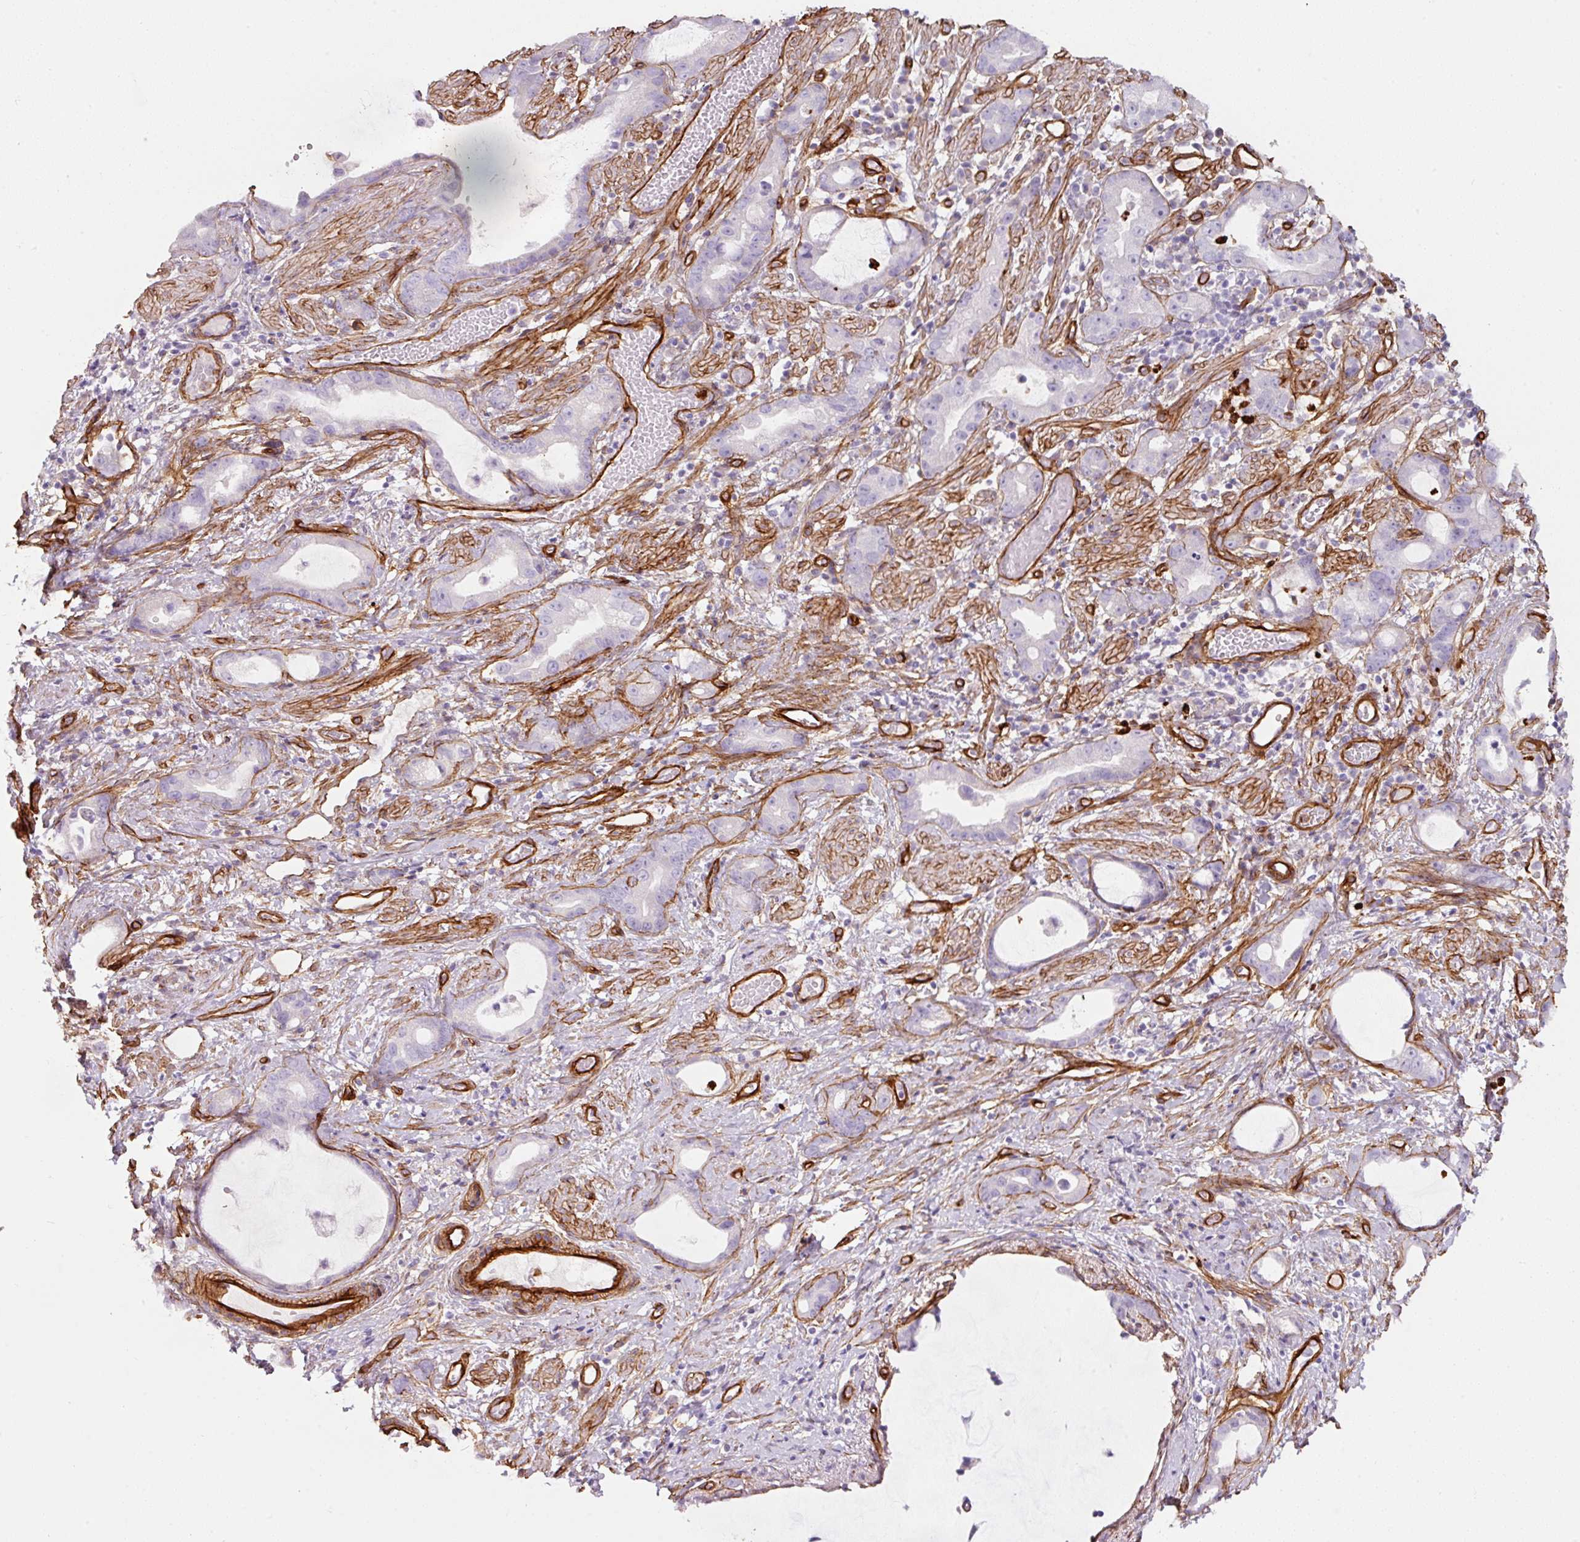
{"staining": {"intensity": "negative", "quantity": "none", "location": "none"}, "tissue": "stomach cancer", "cell_type": "Tumor cells", "image_type": "cancer", "snomed": [{"axis": "morphology", "description": "Adenocarcinoma, NOS"}, {"axis": "topography", "description": "Stomach"}], "caption": "Immunohistochemistry (IHC) of human stomach cancer demonstrates no positivity in tumor cells. The staining was performed using DAB to visualize the protein expression in brown, while the nuclei were stained in blue with hematoxylin (Magnification: 20x).", "gene": "LOXL4", "patient": {"sex": "male", "age": 55}}